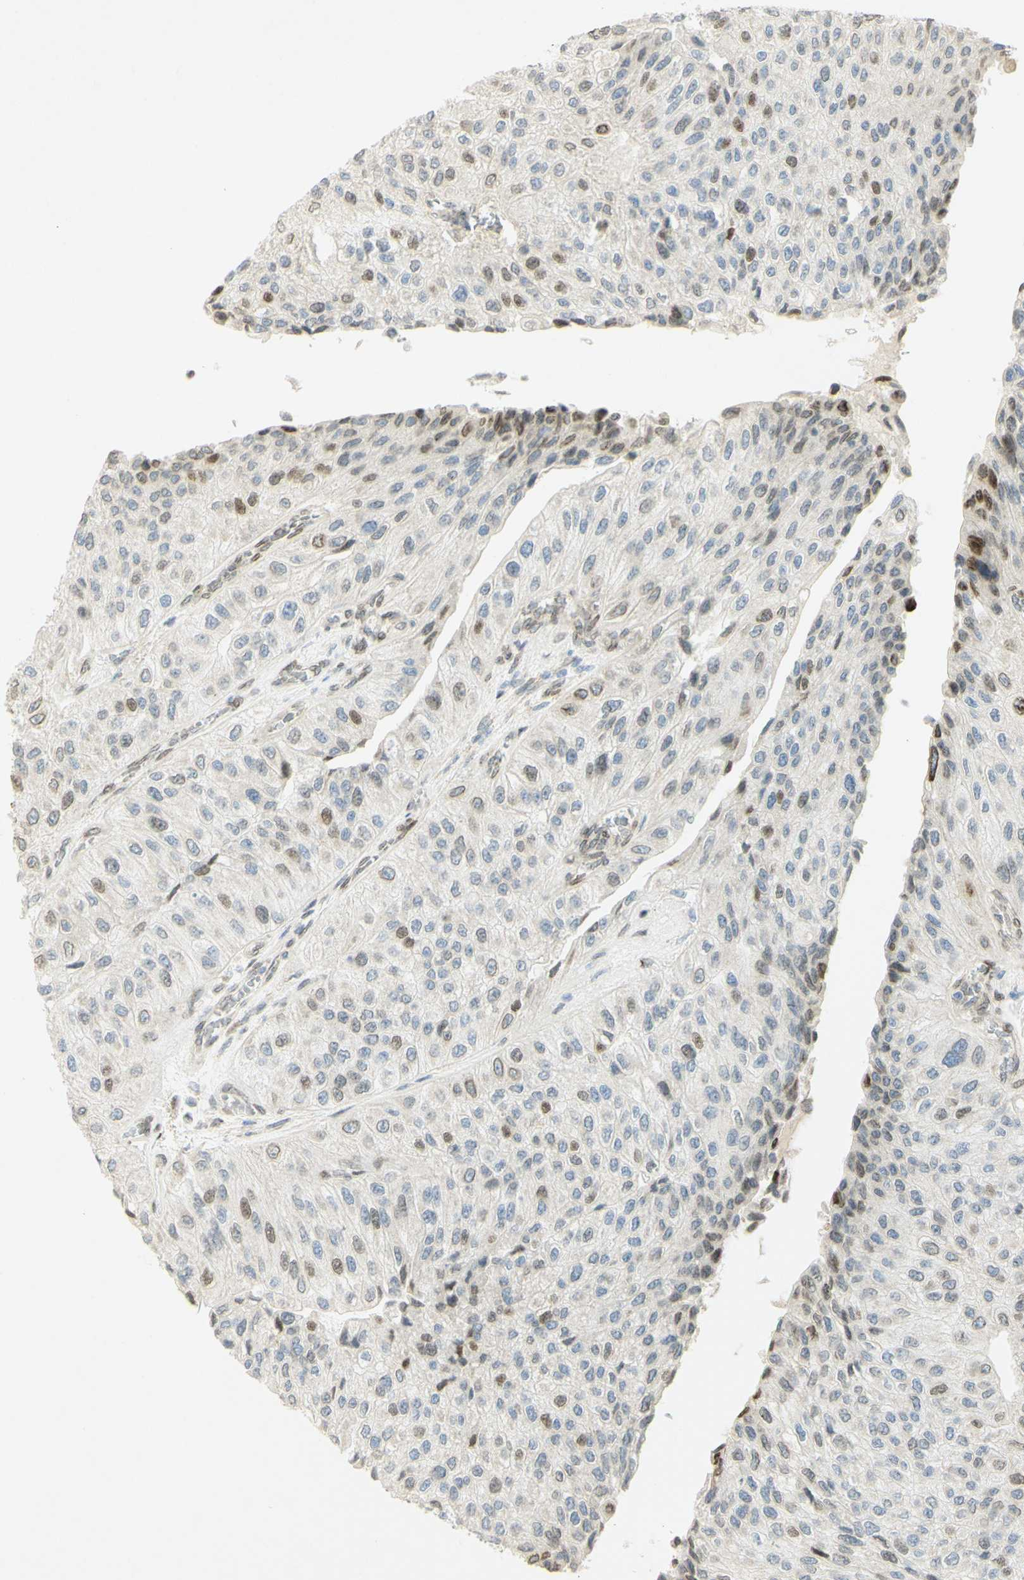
{"staining": {"intensity": "moderate", "quantity": "<25%", "location": "nuclear"}, "tissue": "urothelial cancer", "cell_type": "Tumor cells", "image_type": "cancer", "snomed": [{"axis": "morphology", "description": "Urothelial carcinoma, High grade"}, {"axis": "topography", "description": "Kidney"}, {"axis": "topography", "description": "Urinary bladder"}], "caption": "Immunohistochemical staining of high-grade urothelial carcinoma shows low levels of moderate nuclear protein staining in about <25% of tumor cells.", "gene": "E2F1", "patient": {"sex": "male", "age": 77}}